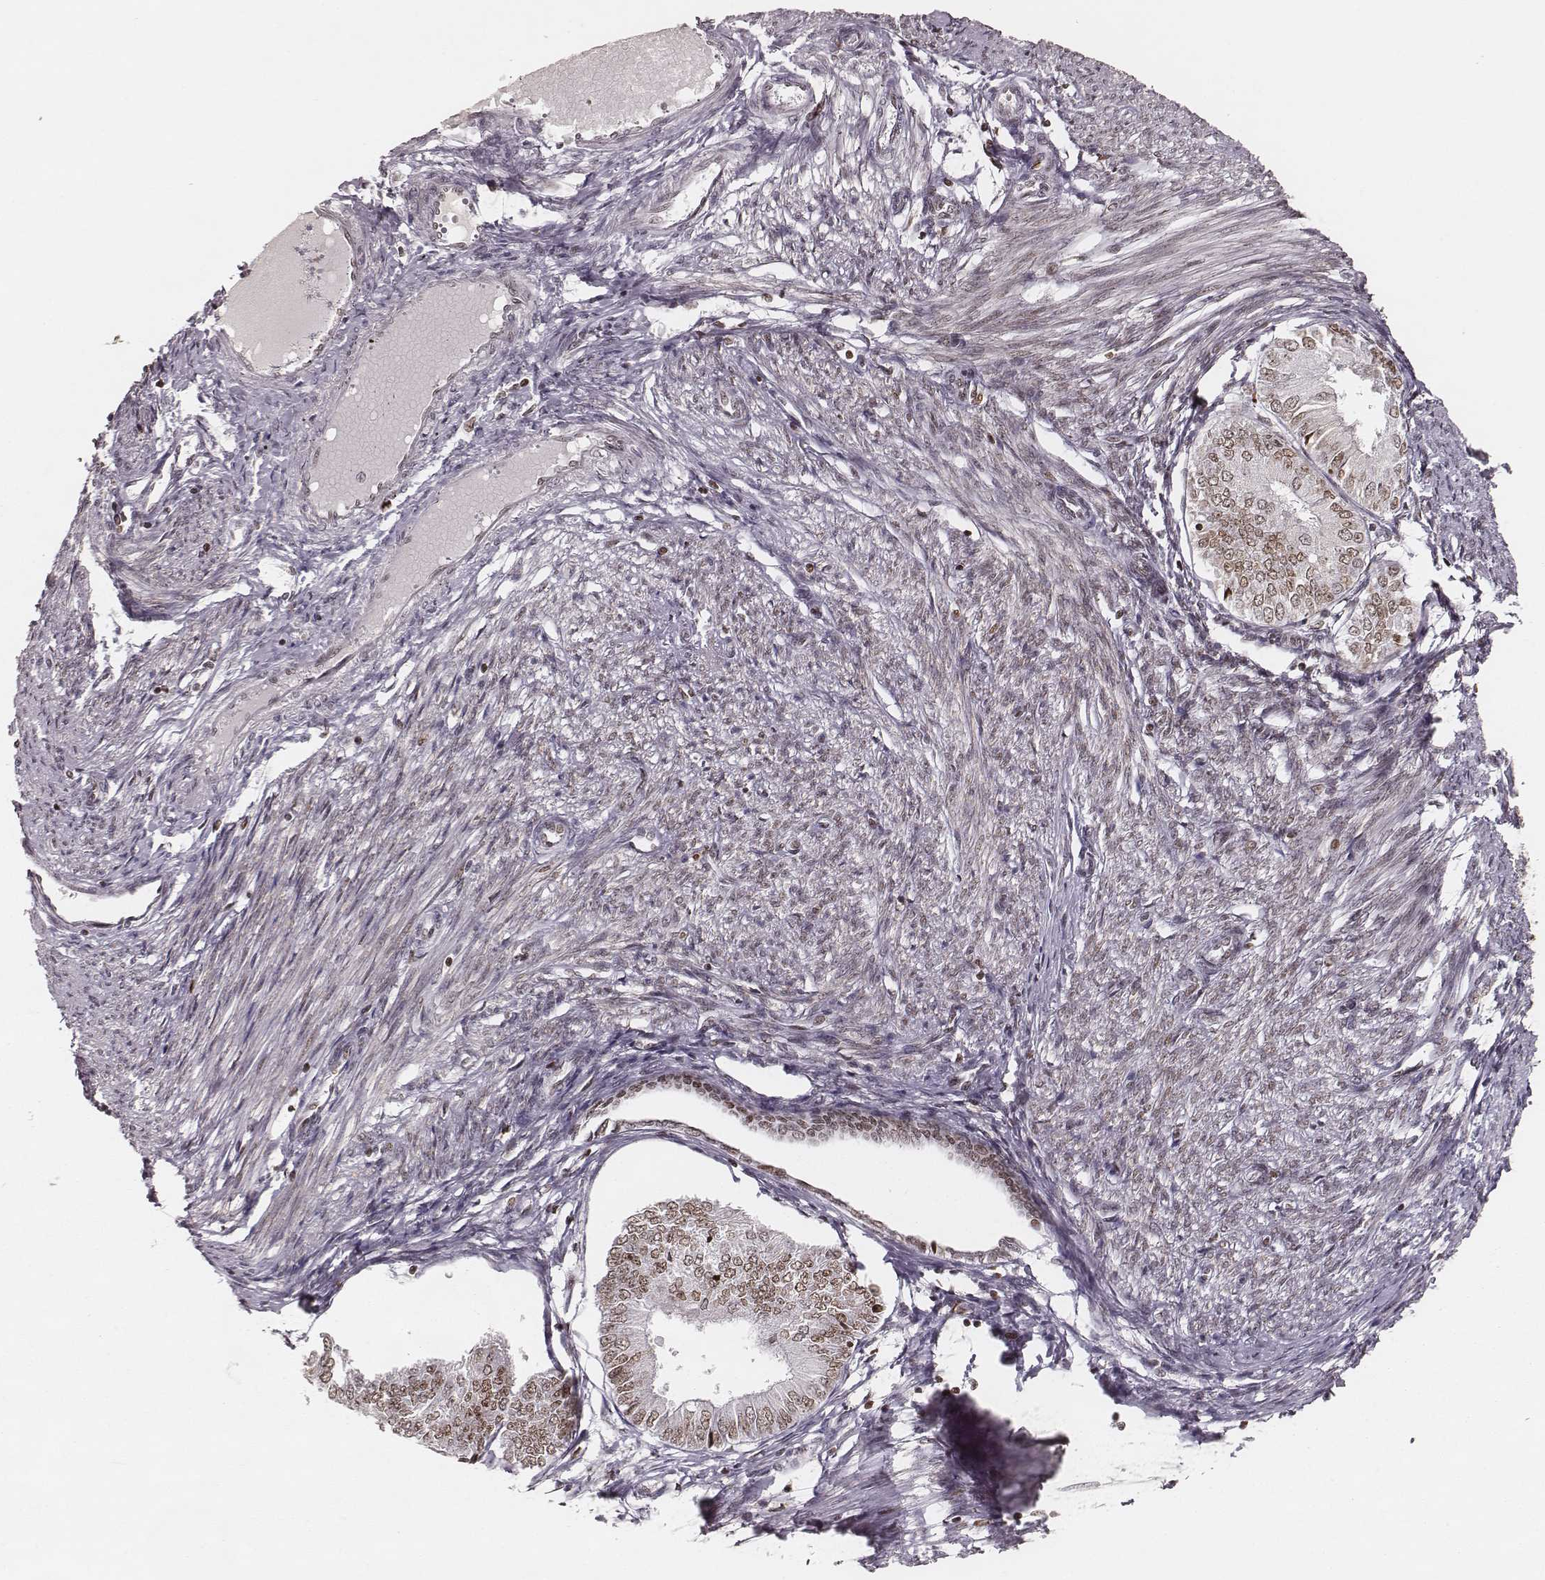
{"staining": {"intensity": "moderate", "quantity": ">75%", "location": "nuclear"}, "tissue": "endometrial cancer", "cell_type": "Tumor cells", "image_type": "cancer", "snomed": [{"axis": "morphology", "description": "Adenocarcinoma, NOS"}, {"axis": "topography", "description": "Endometrium"}], "caption": "The histopathology image shows immunohistochemical staining of endometrial cancer (adenocarcinoma). There is moderate nuclear expression is seen in approximately >75% of tumor cells. The staining was performed using DAB (3,3'-diaminobenzidine), with brown indicating positive protein expression. Nuclei are stained blue with hematoxylin.", "gene": "PARP1", "patient": {"sex": "female", "age": 58}}